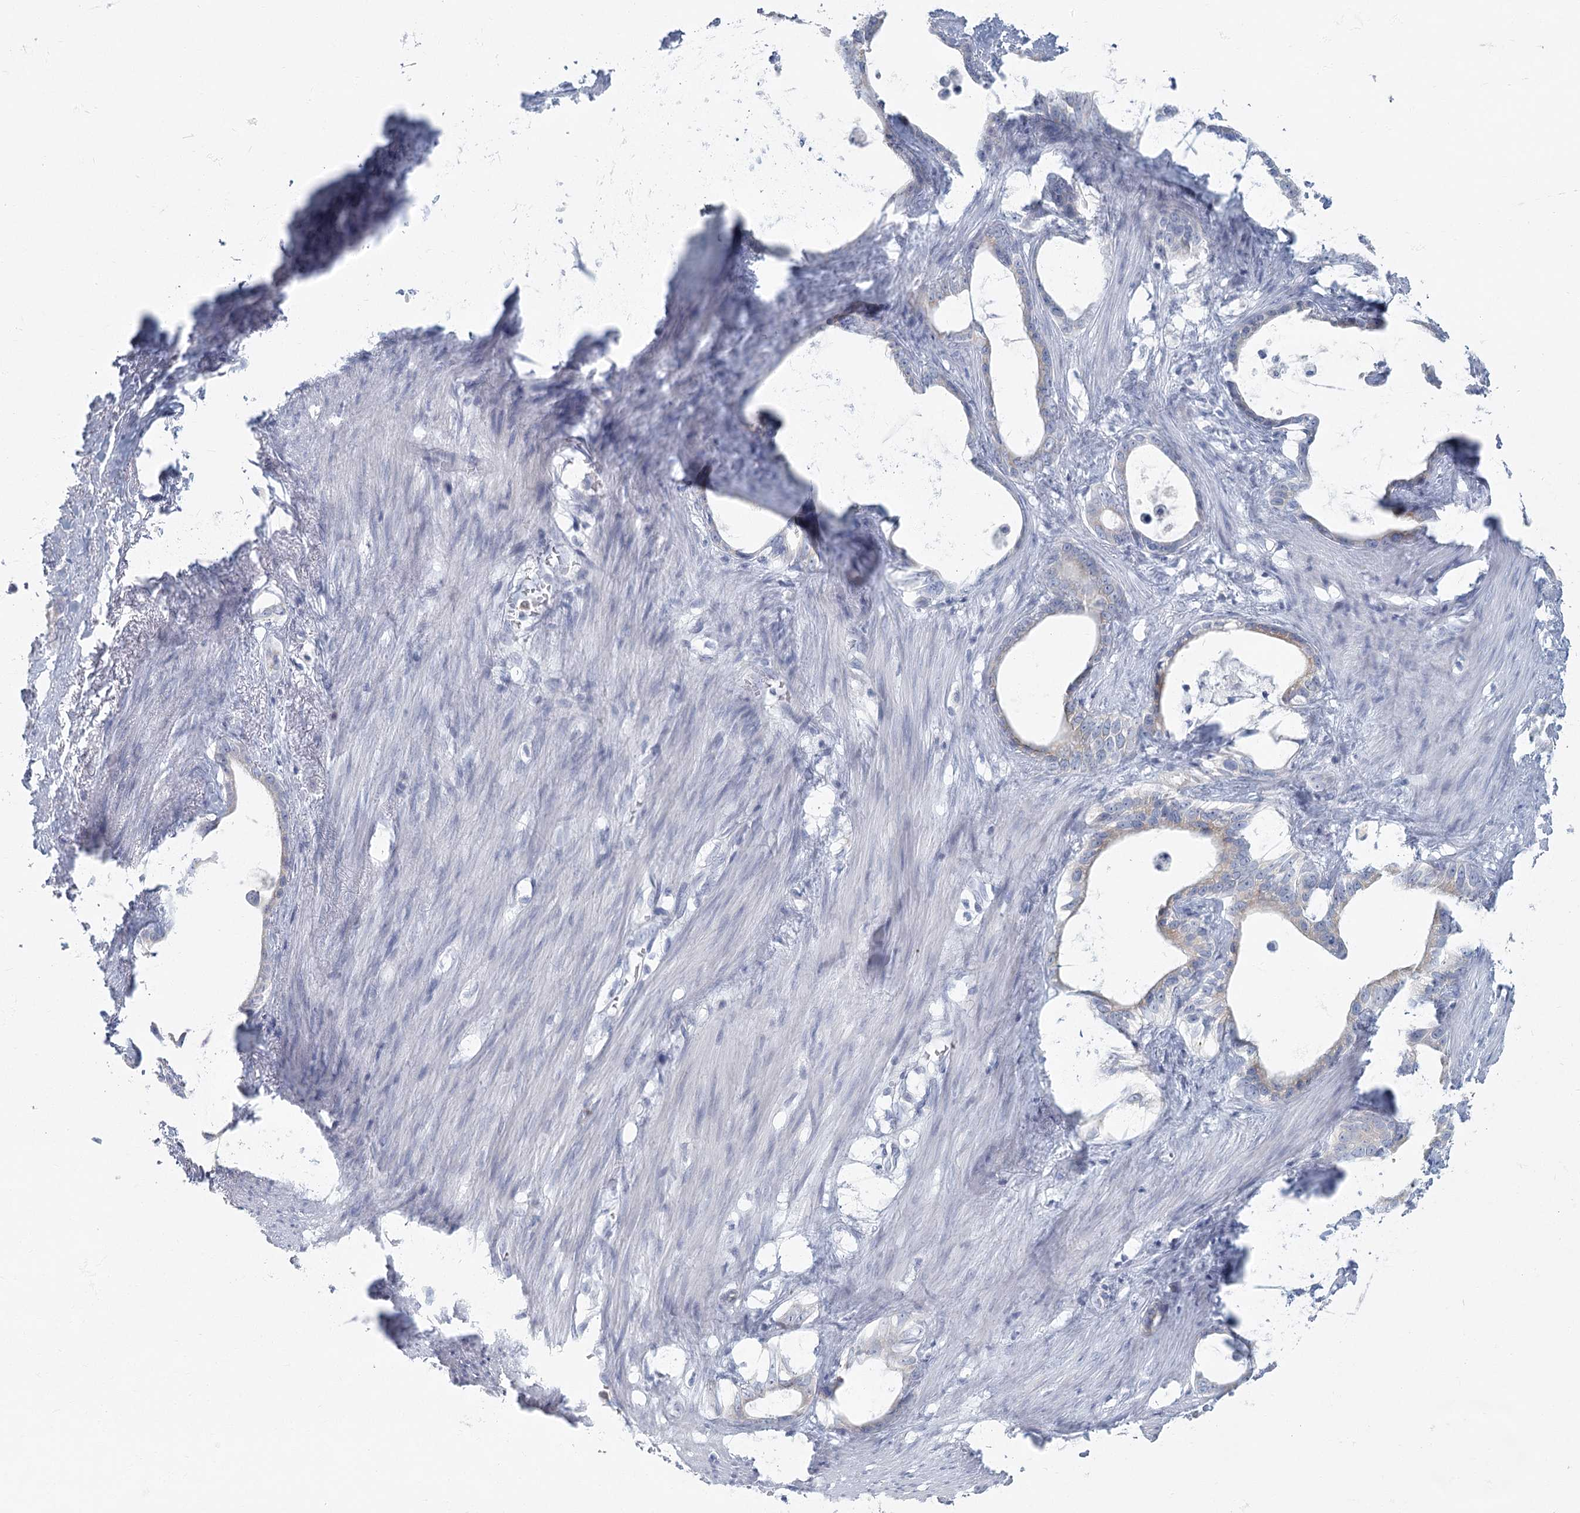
{"staining": {"intensity": "negative", "quantity": "none", "location": "none"}, "tissue": "stomach cancer", "cell_type": "Tumor cells", "image_type": "cancer", "snomed": [{"axis": "morphology", "description": "Adenocarcinoma, NOS"}, {"axis": "topography", "description": "Stomach"}], "caption": "This is a photomicrograph of immunohistochemistry (IHC) staining of stomach cancer, which shows no expression in tumor cells.", "gene": "FAM110C", "patient": {"sex": "female", "age": 75}}